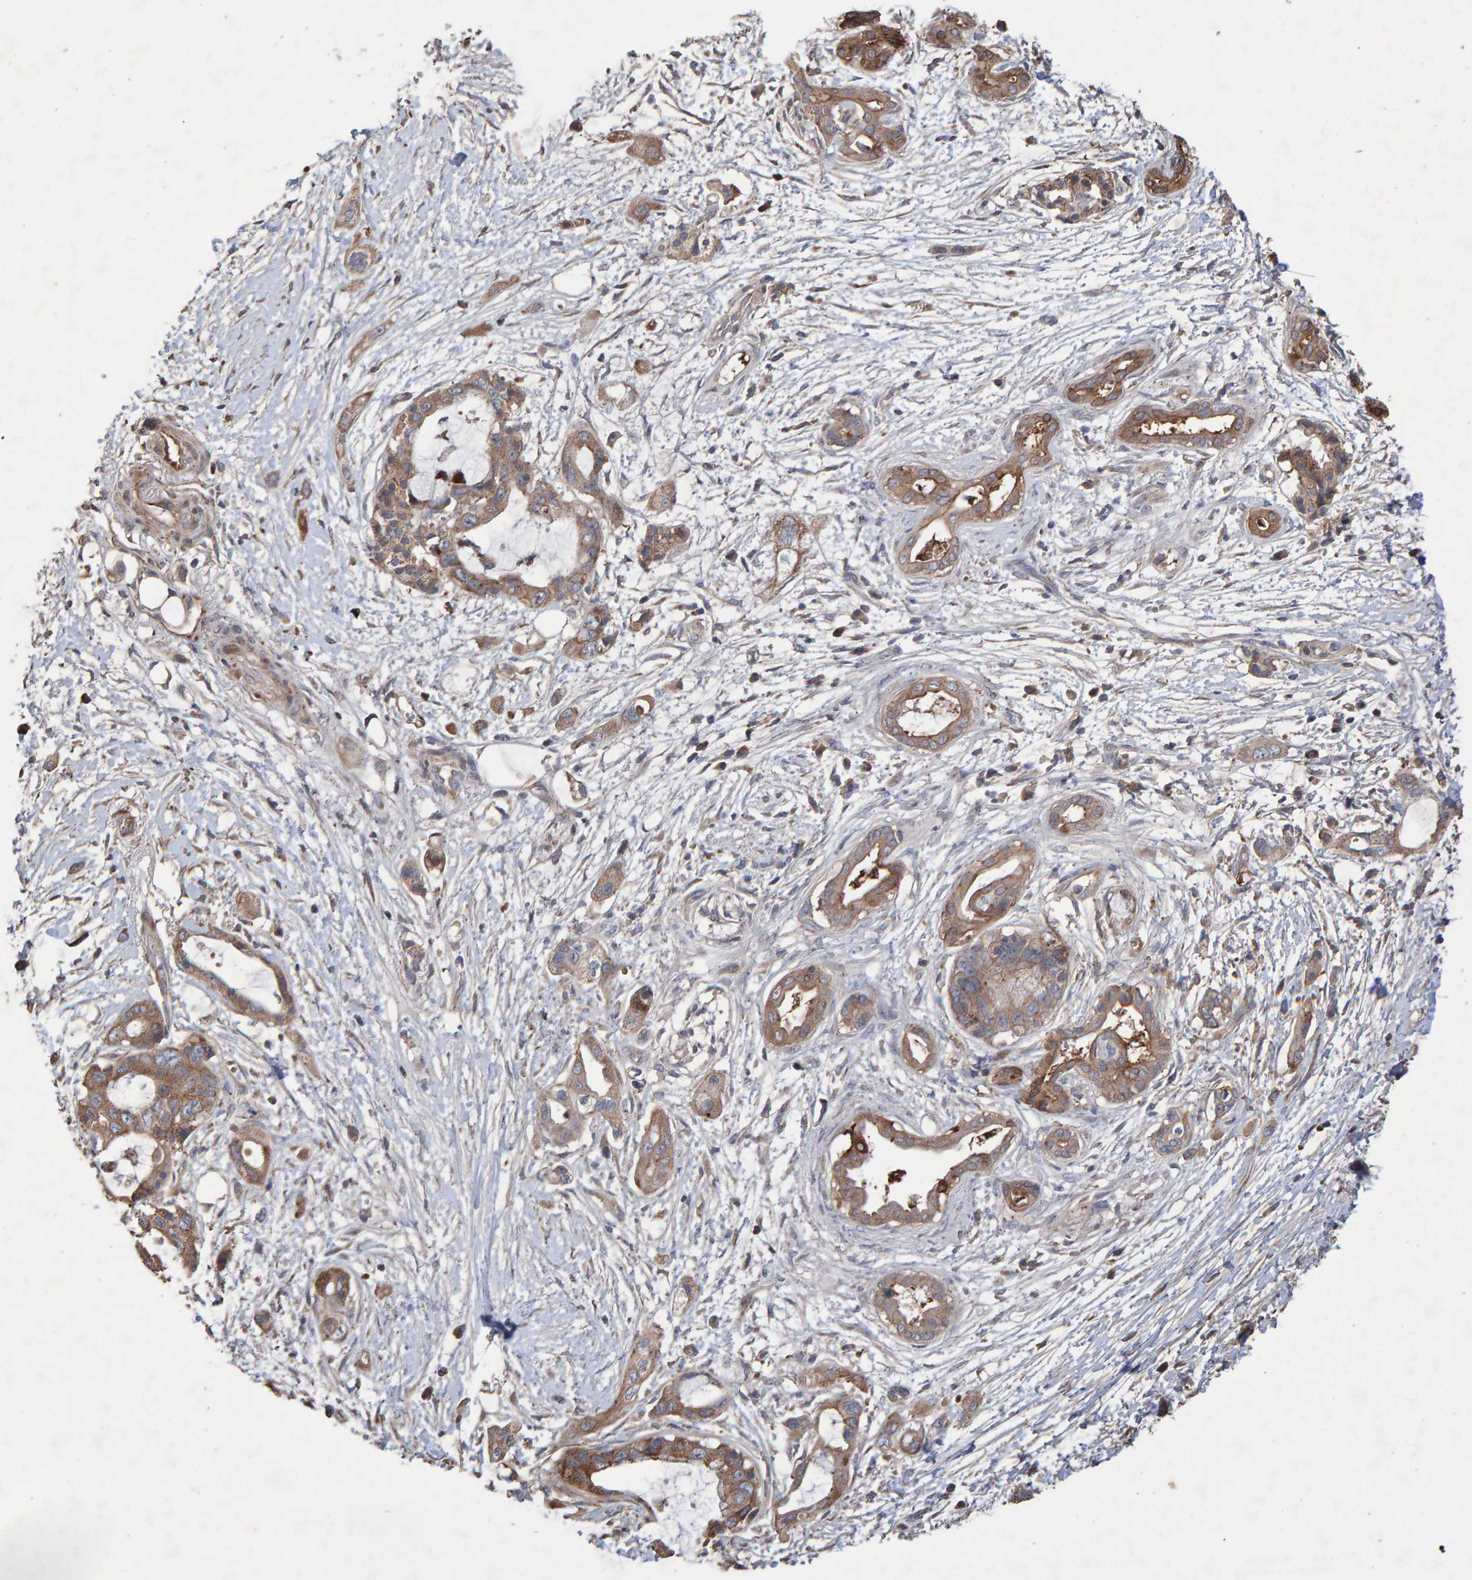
{"staining": {"intensity": "moderate", "quantity": "25%-75%", "location": "cytoplasmic/membranous"}, "tissue": "pancreatic cancer", "cell_type": "Tumor cells", "image_type": "cancer", "snomed": [{"axis": "morphology", "description": "Adenocarcinoma, NOS"}, {"axis": "topography", "description": "Pancreas"}], "caption": "Human pancreatic cancer (adenocarcinoma) stained with a brown dye demonstrates moderate cytoplasmic/membranous positive expression in approximately 25%-75% of tumor cells.", "gene": "OSBP2", "patient": {"sex": "male", "age": 59}}